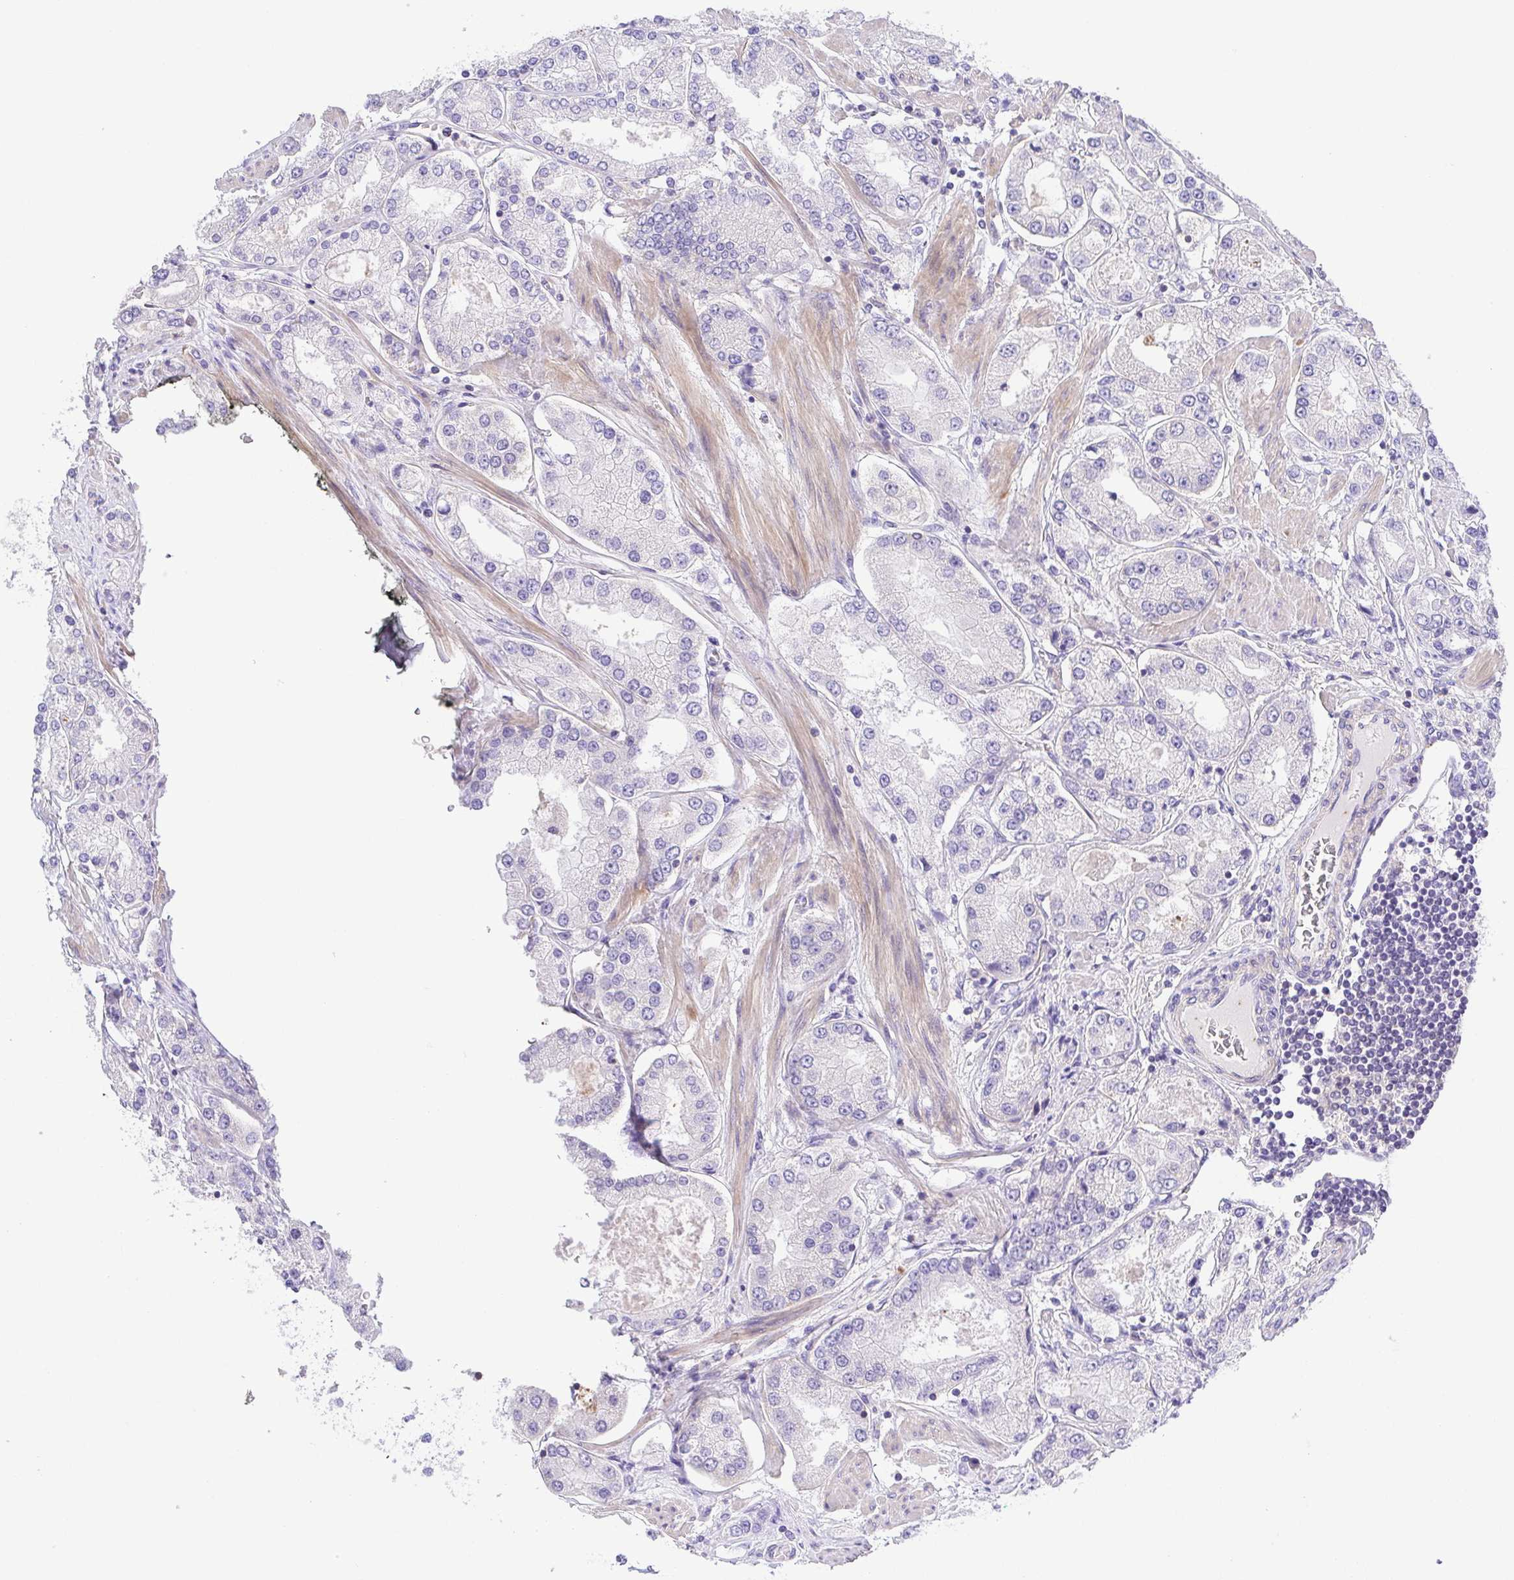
{"staining": {"intensity": "negative", "quantity": "none", "location": "none"}, "tissue": "prostate cancer", "cell_type": "Tumor cells", "image_type": "cancer", "snomed": [{"axis": "morphology", "description": "Adenocarcinoma, High grade"}, {"axis": "topography", "description": "Prostate"}], "caption": "IHC photomicrograph of neoplastic tissue: human prostate cancer stained with DAB (3,3'-diaminobenzidine) exhibits no significant protein staining in tumor cells.", "gene": "PRR14L", "patient": {"sex": "male", "age": 69}}